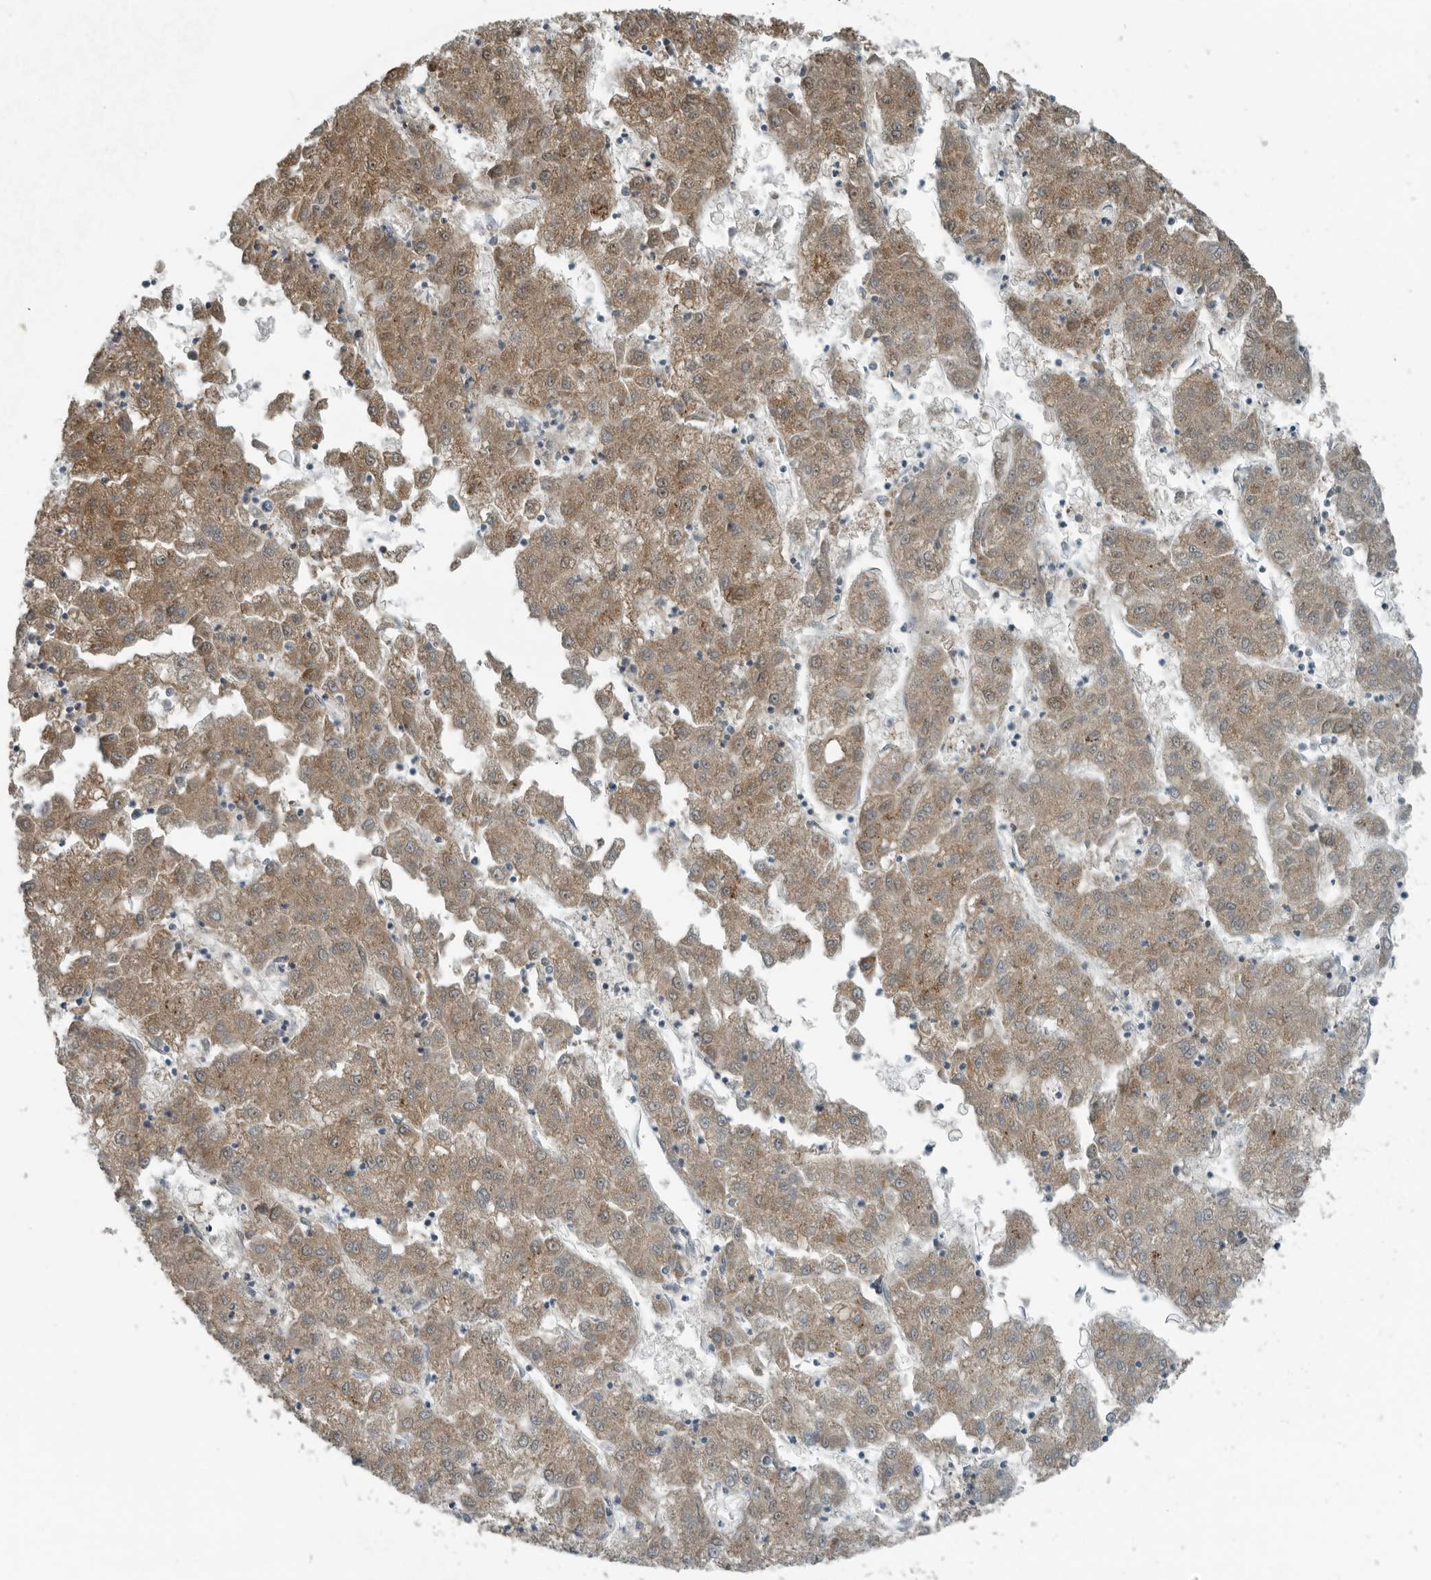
{"staining": {"intensity": "moderate", "quantity": ">75%", "location": "cytoplasmic/membranous"}, "tissue": "liver cancer", "cell_type": "Tumor cells", "image_type": "cancer", "snomed": [{"axis": "morphology", "description": "Carcinoma, Hepatocellular, NOS"}, {"axis": "topography", "description": "Liver"}], "caption": "Liver cancer (hepatocellular carcinoma) stained with a protein marker demonstrates moderate staining in tumor cells.", "gene": "AMFR", "patient": {"sex": "male", "age": 72}}